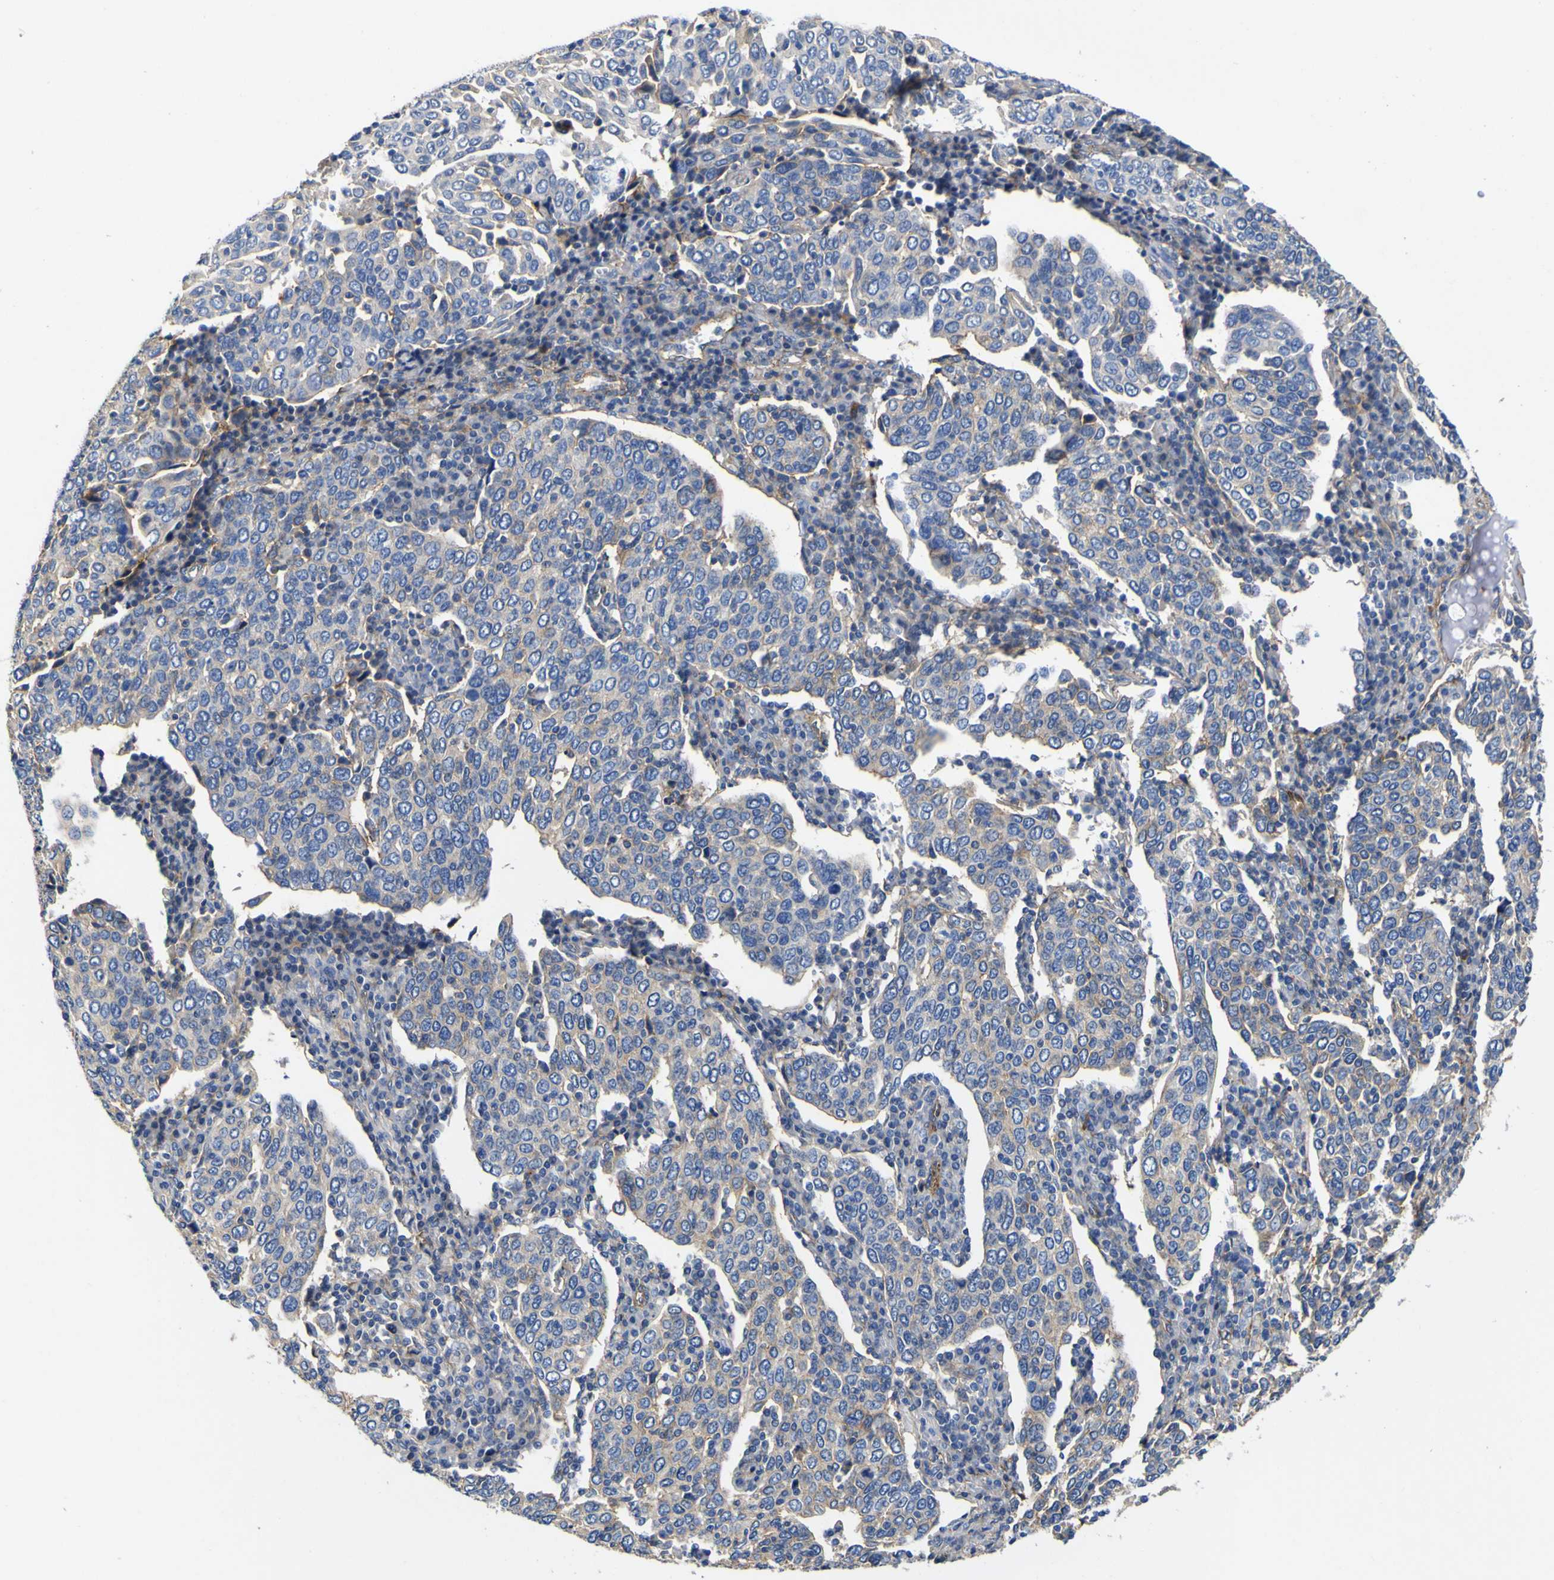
{"staining": {"intensity": "negative", "quantity": "none", "location": "none"}, "tissue": "cervical cancer", "cell_type": "Tumor cells", "image_type": "cancer", "snomed": [{"axis": "morphology", "description": "Squamous cell carcinoma, NOS"}, {"axis": "topography", "description": "Cervix"}], "caption": "Immunohistochemistry (IHC) micrograph of human cervical squamous cell carcinoma stained for a protein (brown), which exhibits no staining in tumor cells. (DAB (3,3'-diaminobenzidine) immunohistochemistry (IHC), high magnification).", "gene": "CD151", "patient": {"sex": "female", "age": 40}}